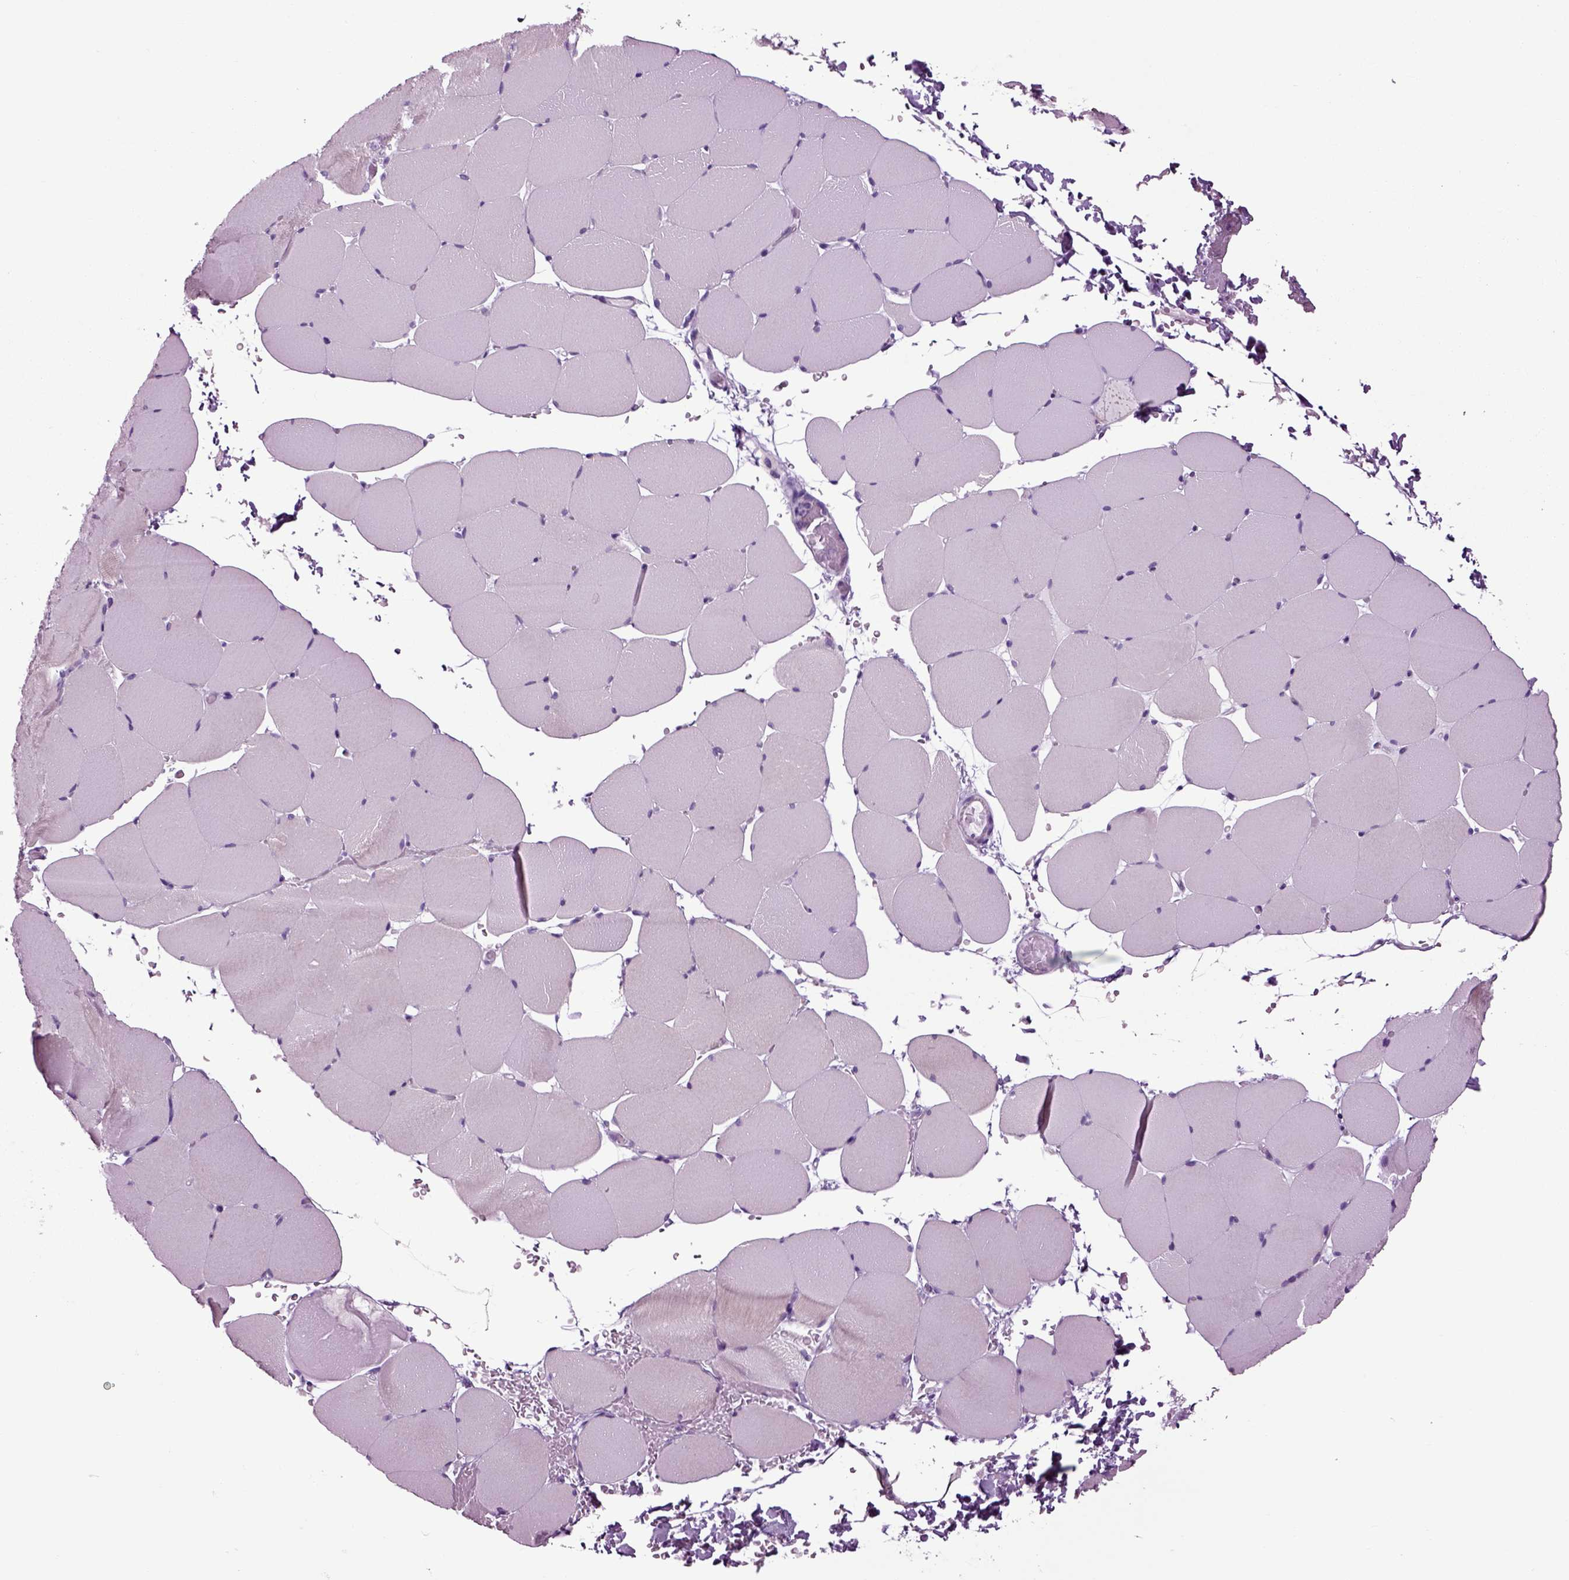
{"staining": {"intensity": "negative", "quantity": "none", "location": "none"}, "tissue": "skeletal muscle", "cell_type": "Myocytes", "image_type": "normal", "snomed": [{"axis": "morphology", "description": "Normal tissue, NOS"}, {"axis": "topography", "description": "Skeletal muscle"}], "caption": "A high-resolution histopathology image shows immunohistochemistry staining of unremarkable skeletal muscle, which demonstrates no significant expression in myocytes. Brightfield microscopy of immunohistochemistry stained with DAB (3,3'-diaminobenzidine) (brown) and hematoxylin (blue), captured at high magnification.", "gene": "ARHGAP11A", "patient": {"sex": "female", "age": 37}}